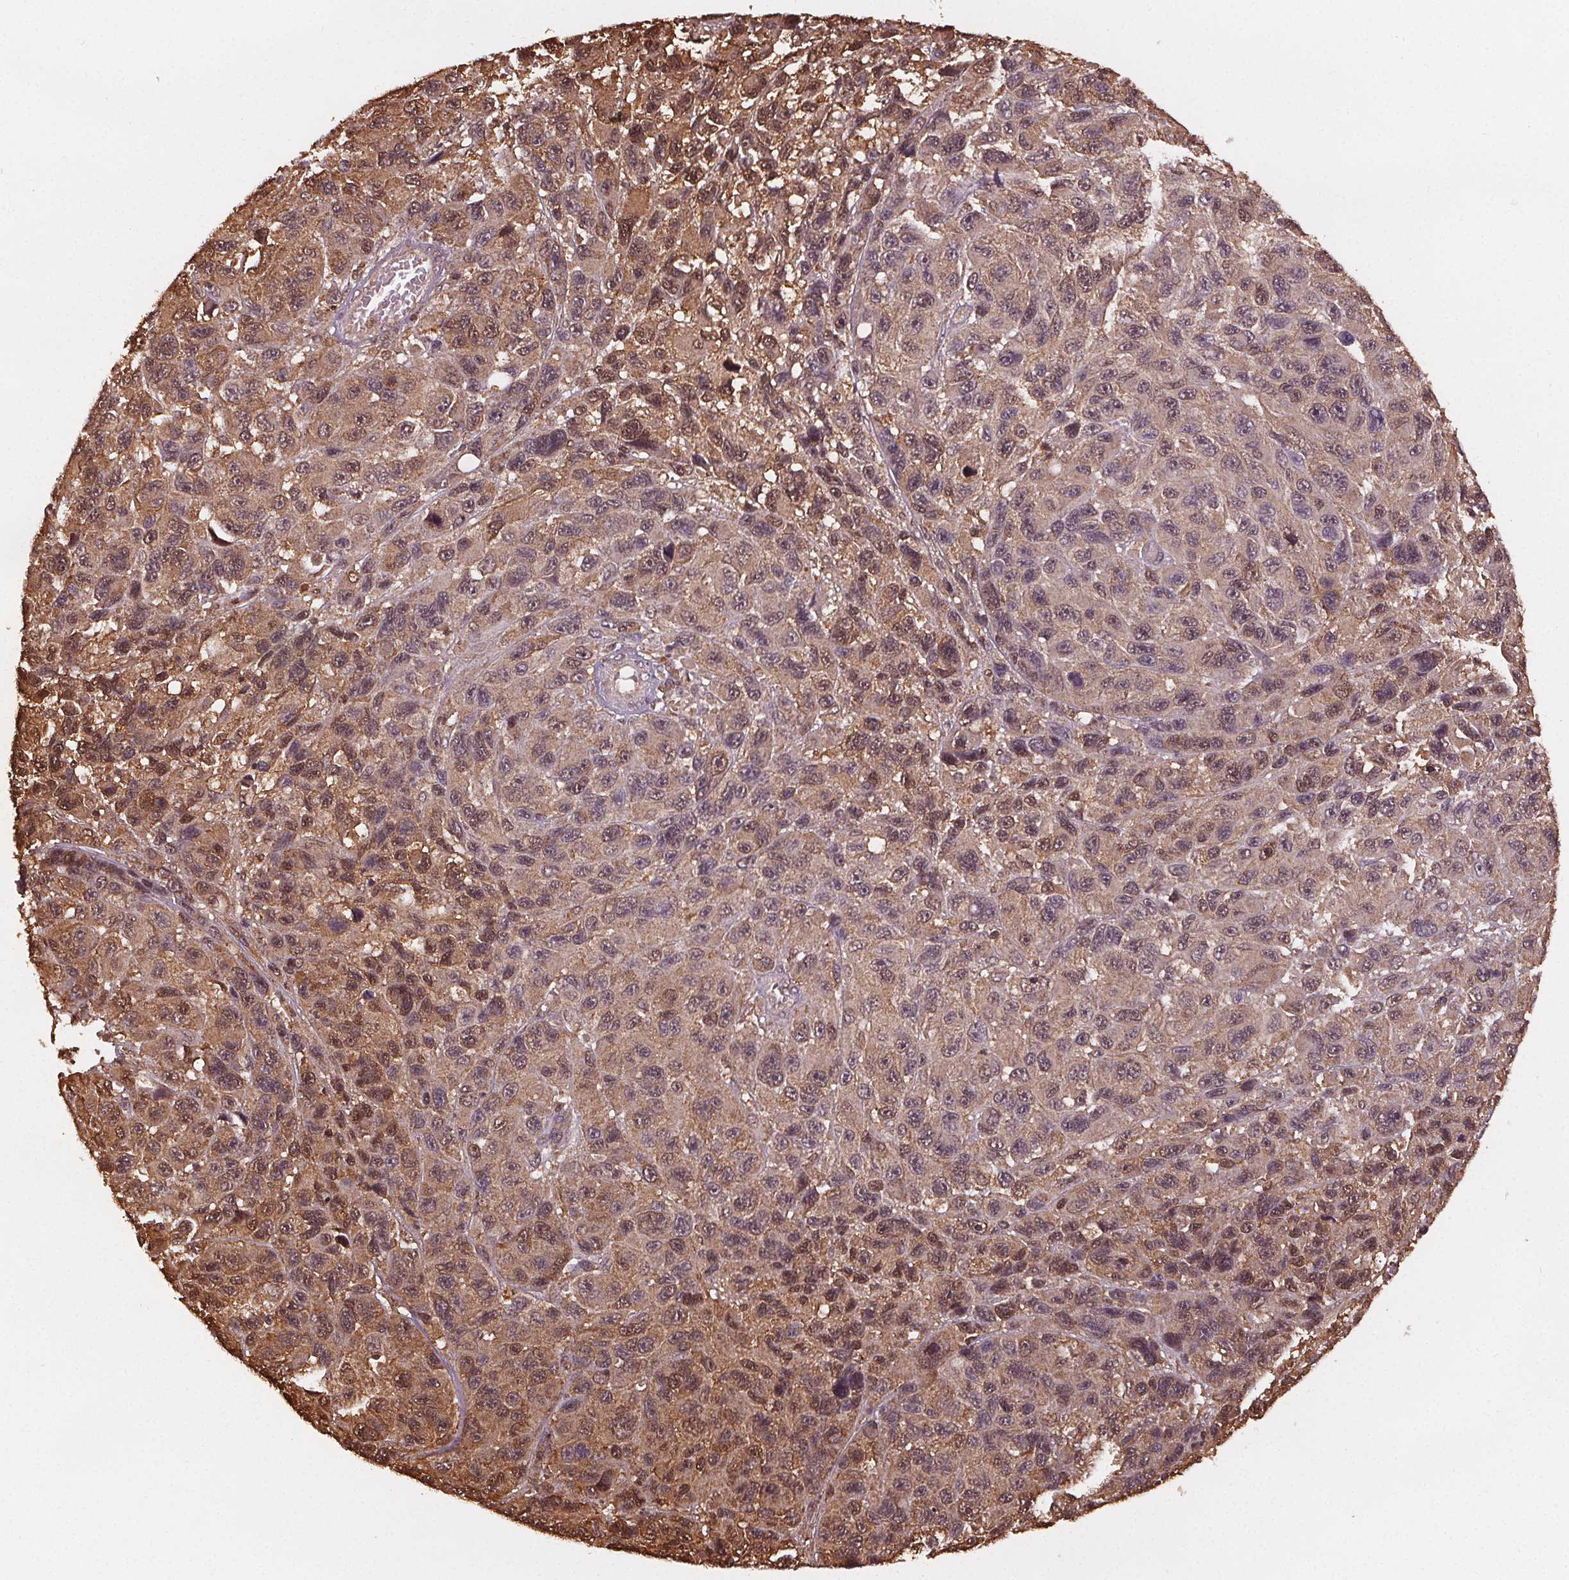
{"staining": {"intensity": "moderate", "quantity": ">75%", "location": "cytoplasmic/membranous,nuclear"}, "tissue": "melanoma", "cell_type": "Tumor cells", "image_type": "cancer", "snomed": [{"axis": "morphology", "description": "Malignant melanoma, NOS"}, {"axis": "topography", "description": "Skin"}], "caption": "Immunohistochemical staining of melanoma exhibits medium levels of moderate cytoplasmic/membranous and nuclear protein staining in about >75% of tumor cells. The staining was performed using DAB, with brown indicating positive protein expression. Nuclei are stained blue with hematoxylin.", "gene": "ENO1", "patient": {"sex": "male", "age": 53}}